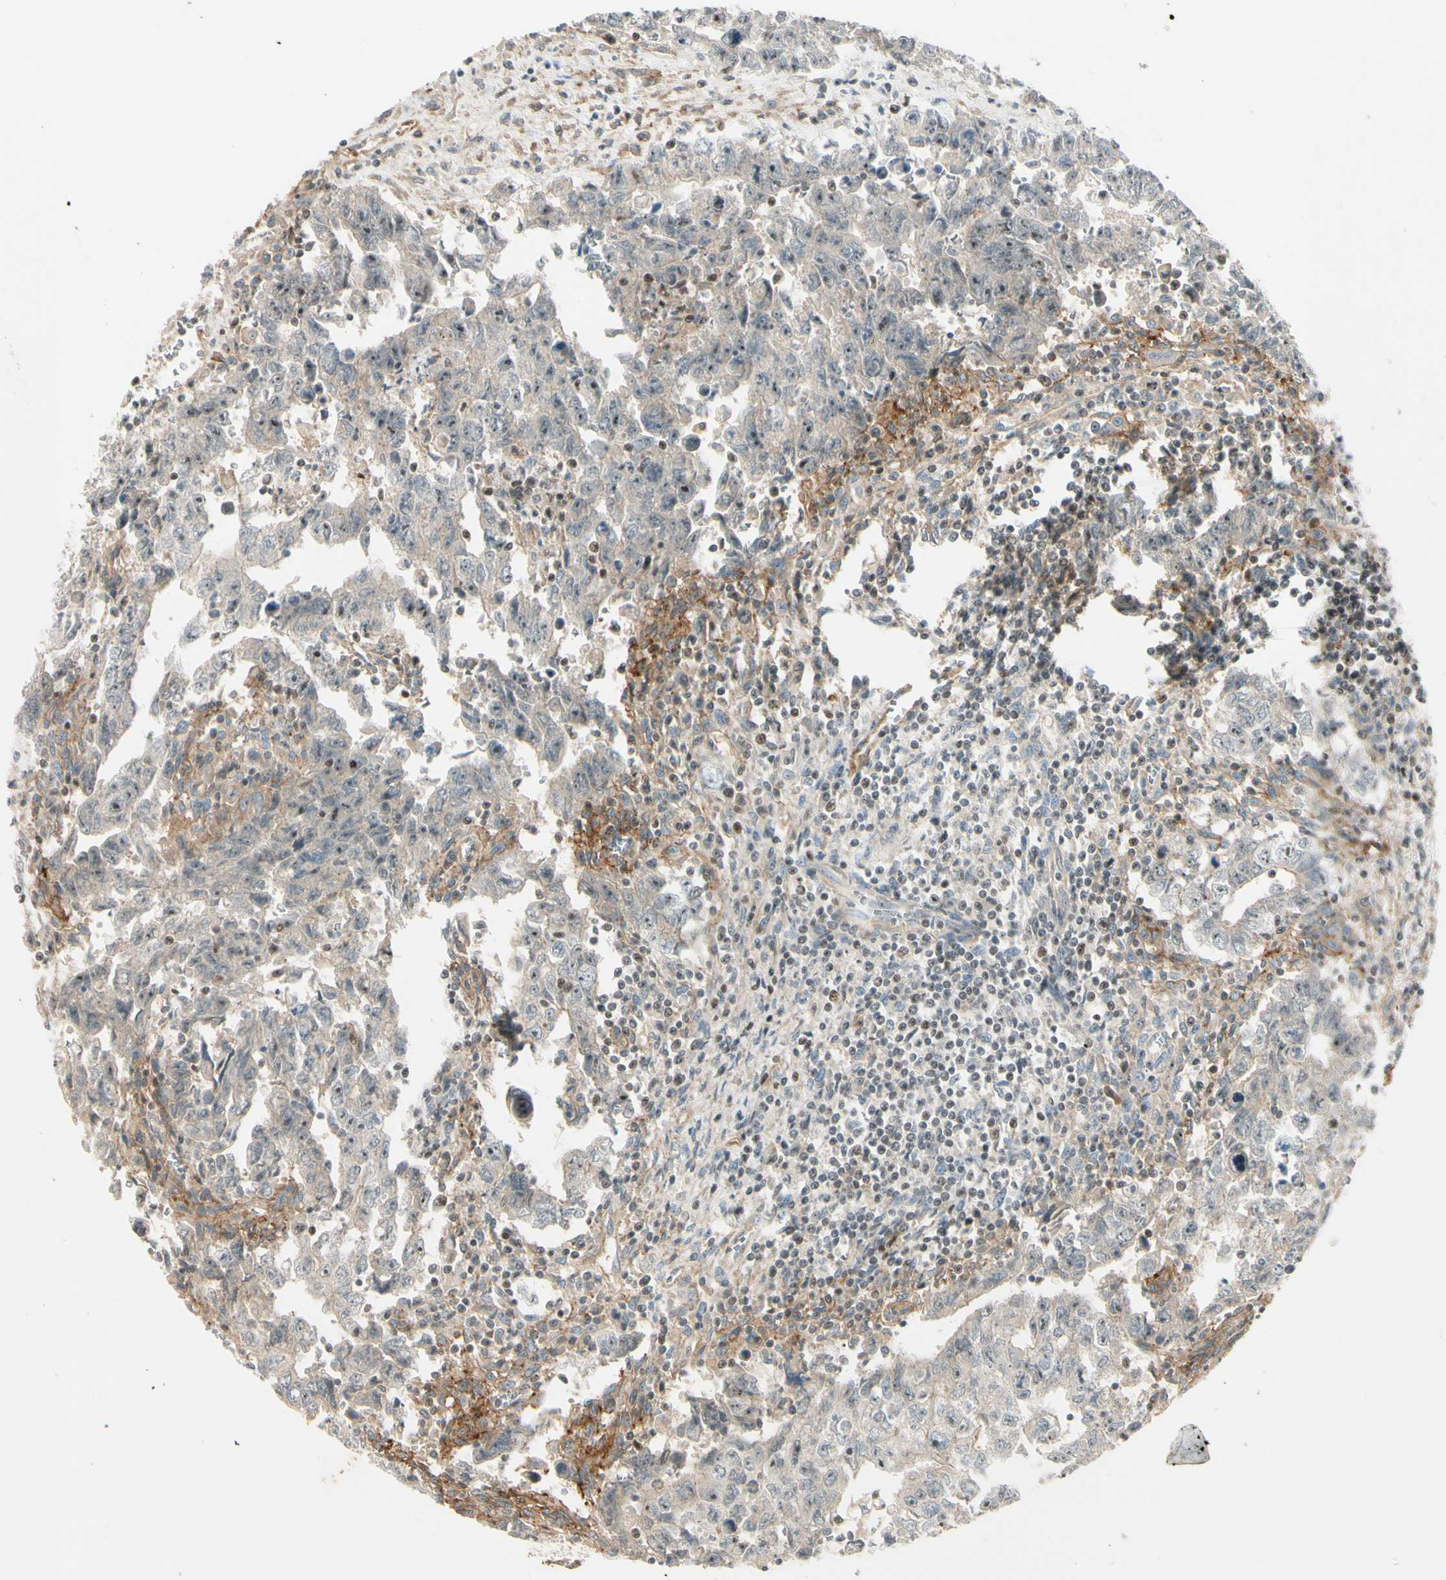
{"staining": {"intensity": "weak", "quantity": "25%-75%", "location": "cytoplasmic/membranous"}, "tissue": "testis cancer", "cell_type": "Tumor cells", "image_type": "cancer", "snomed": [{"axis": "morphology", "description": "Carcinoma, Embryonal, NOS"}, {"axis": "topography", "description": "Testis"}], "caption": "Weak cytoplasmic/membranous expression is present in approximately 25%-75% of tumor cells in testis embryonal carcinoma. The staining was performed using DAB, with brown indicating positive protein expression. Nuclei are stained blue with hematoxylin.", "gene": "NFYA", "patient": {"sex": "male", "age": 28}}